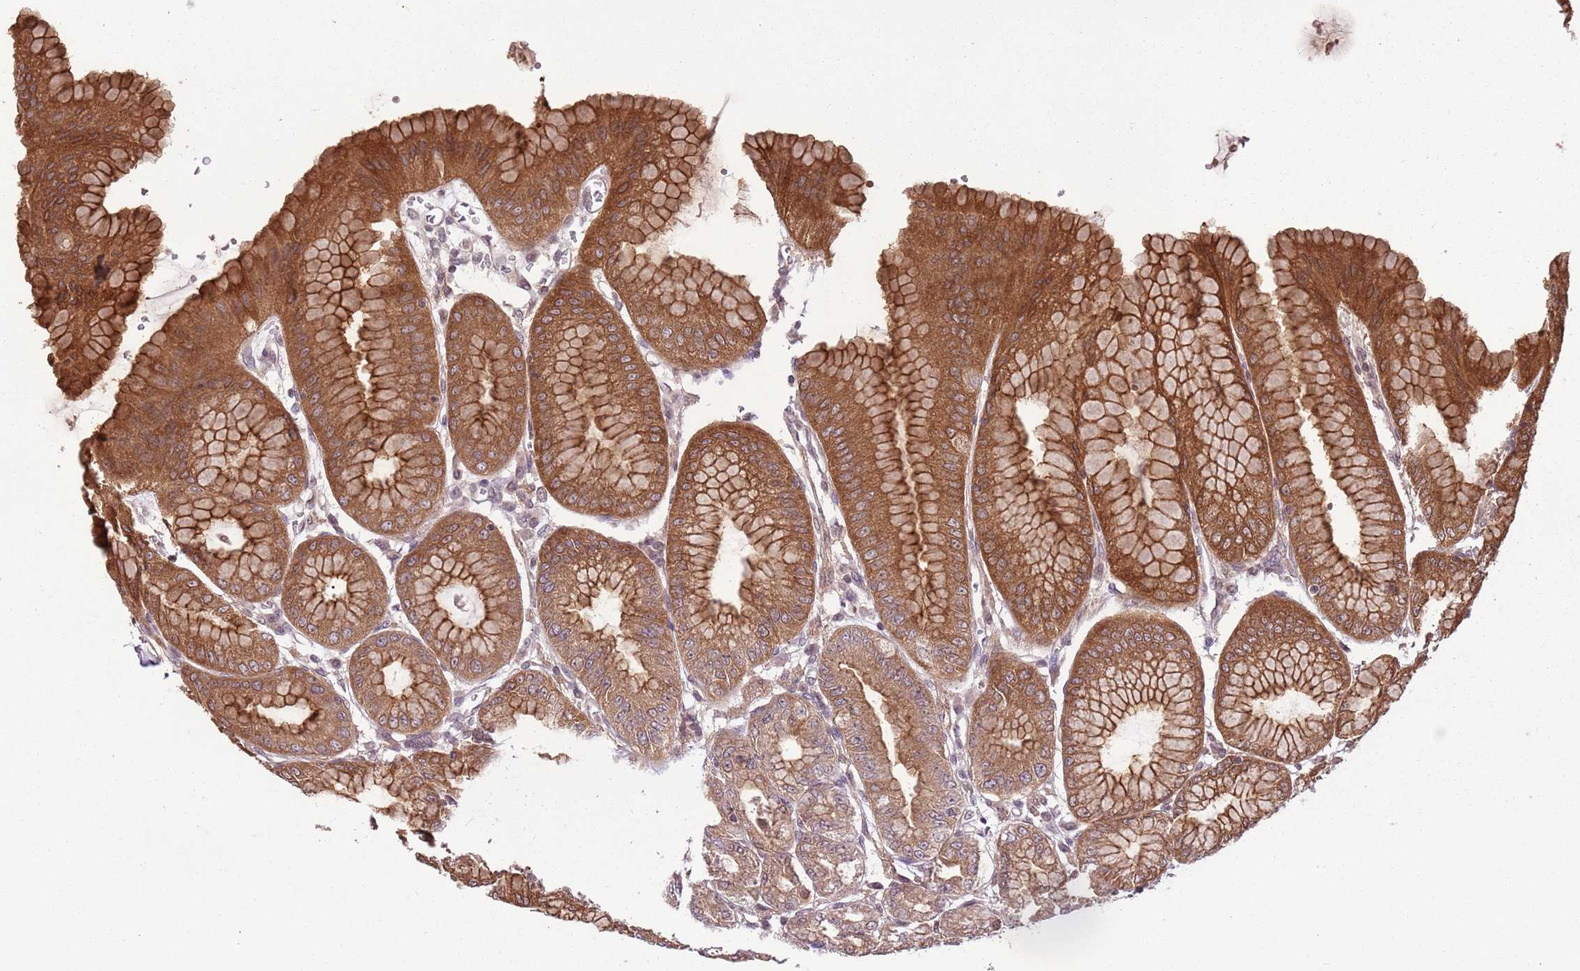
{"staining": {"intensity": "strong", "quantity": ">75%", "location": "cytoplasmic/membranous"}, "tissue": "stomach", "cell_type": "Glandular cells", "image_type": "normal", "snomed": [{"axis": "morphology", "description": "Normal tissue, NOS"}, {"axis": "topography", "description": "Stomach, lower"}], "caption": "Immunohistochemical staining of normal stomach reveals high levels of strong cytoplasmic/membranous positivity in about >75% of glandular cells.", "gene": "CAPN9", "patient": {"sex": "male", "age": 71}}